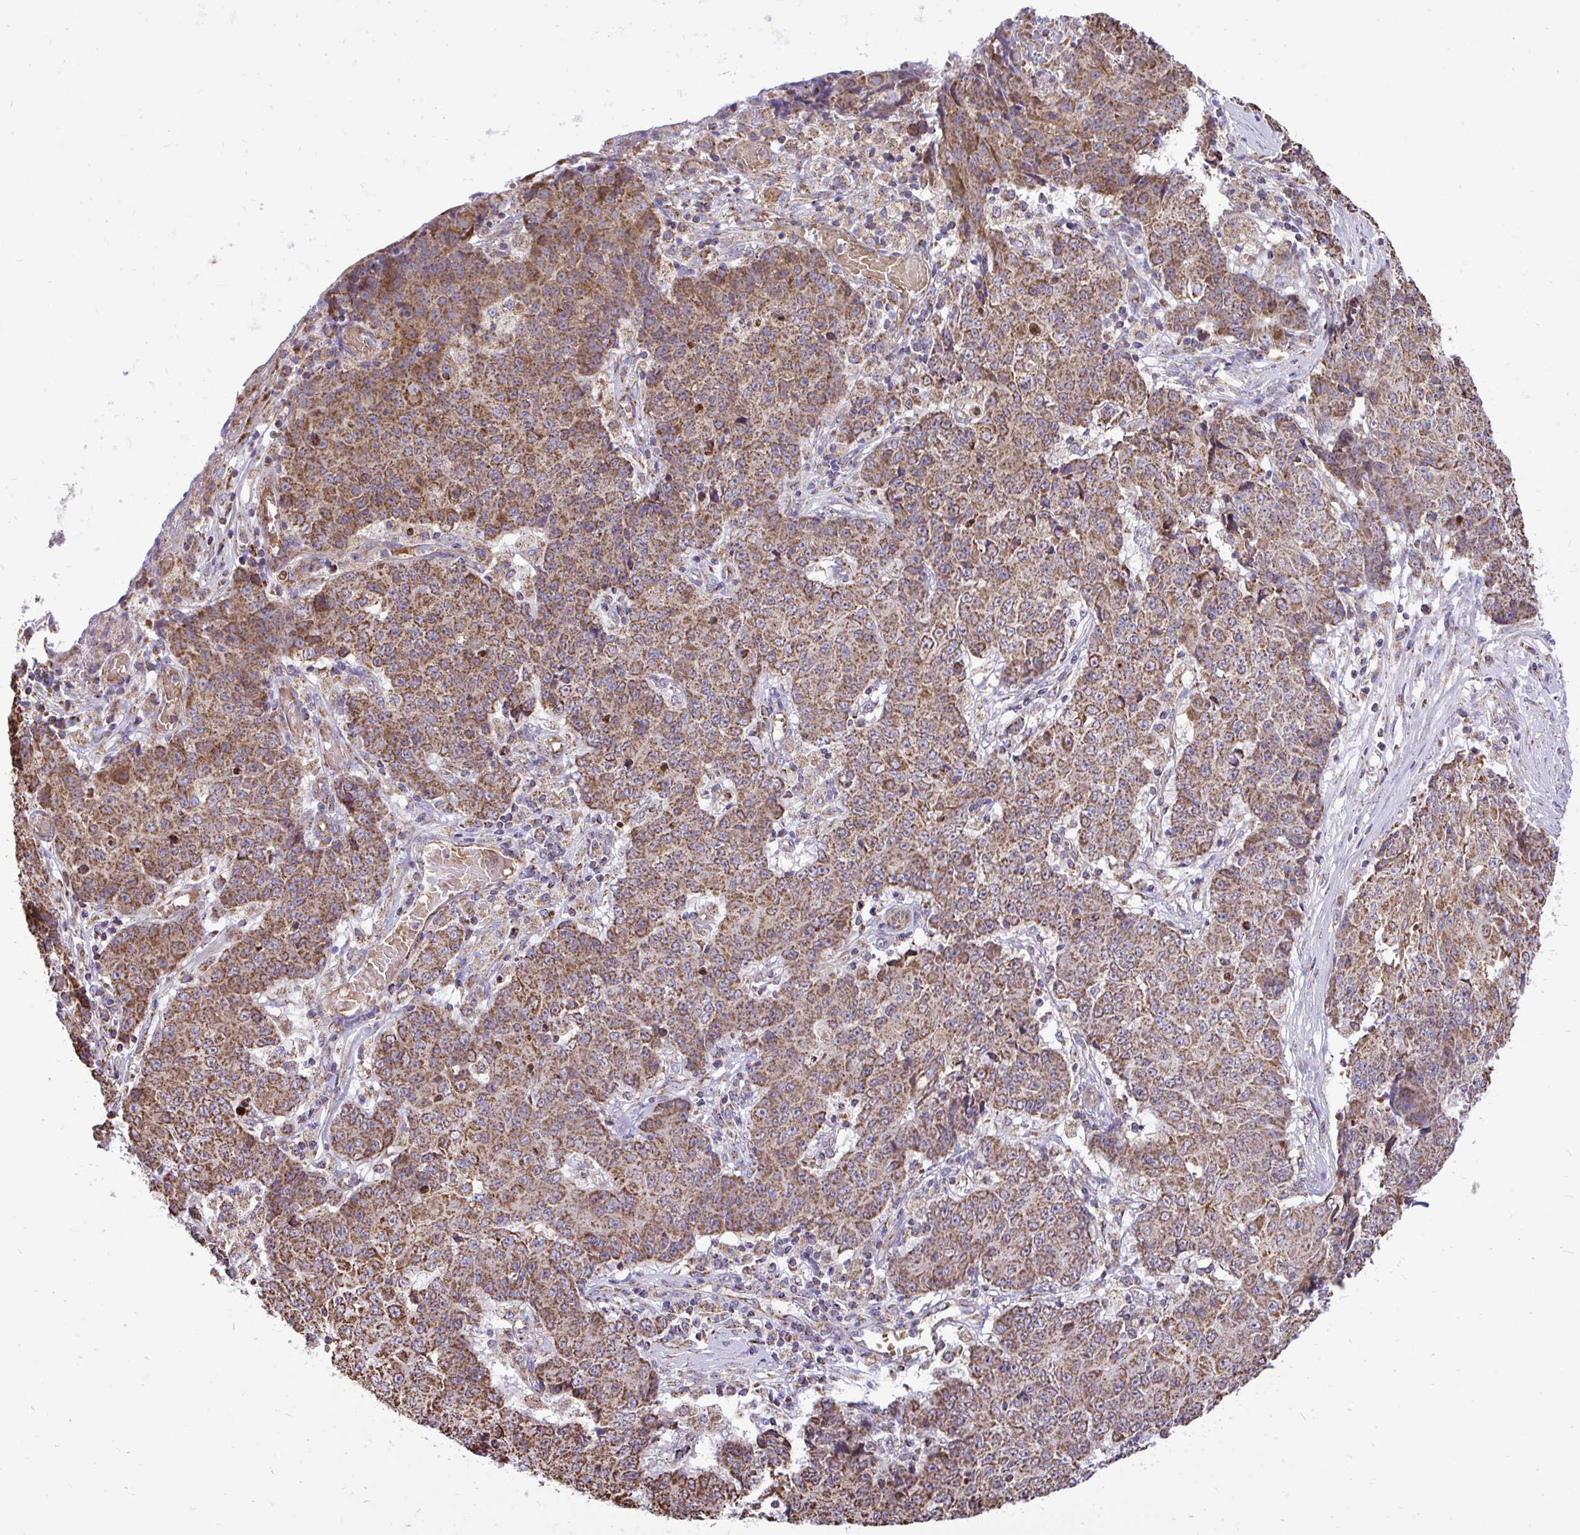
{"staining": {"intensity": "moderate", "quantity": ">75%", "location": "cytoplasmic/membranous"}, "tissue": "ovarian cancer", "cell_type": "Tumor cells", "image_type": "cancer", "snomed": [{"axis": "morphology", "description": "Carcinoma, endometroid"}, {"axis": "topography", "description": "Ovary"}], "caption": "IHC staining of ovarian cancer, which exhibits medium levels of moderate cytoplasmic/membranous positivity in about >75% of tumor cells indicating moderate cytoplasmic/membranous protein staining. The staining was performed using DAB (brown) for protein detection and nuclei were counterstained in hematoxylin (blue).", "gene": "UBE2C", "patient": {"sex": "female", "age": 42}}